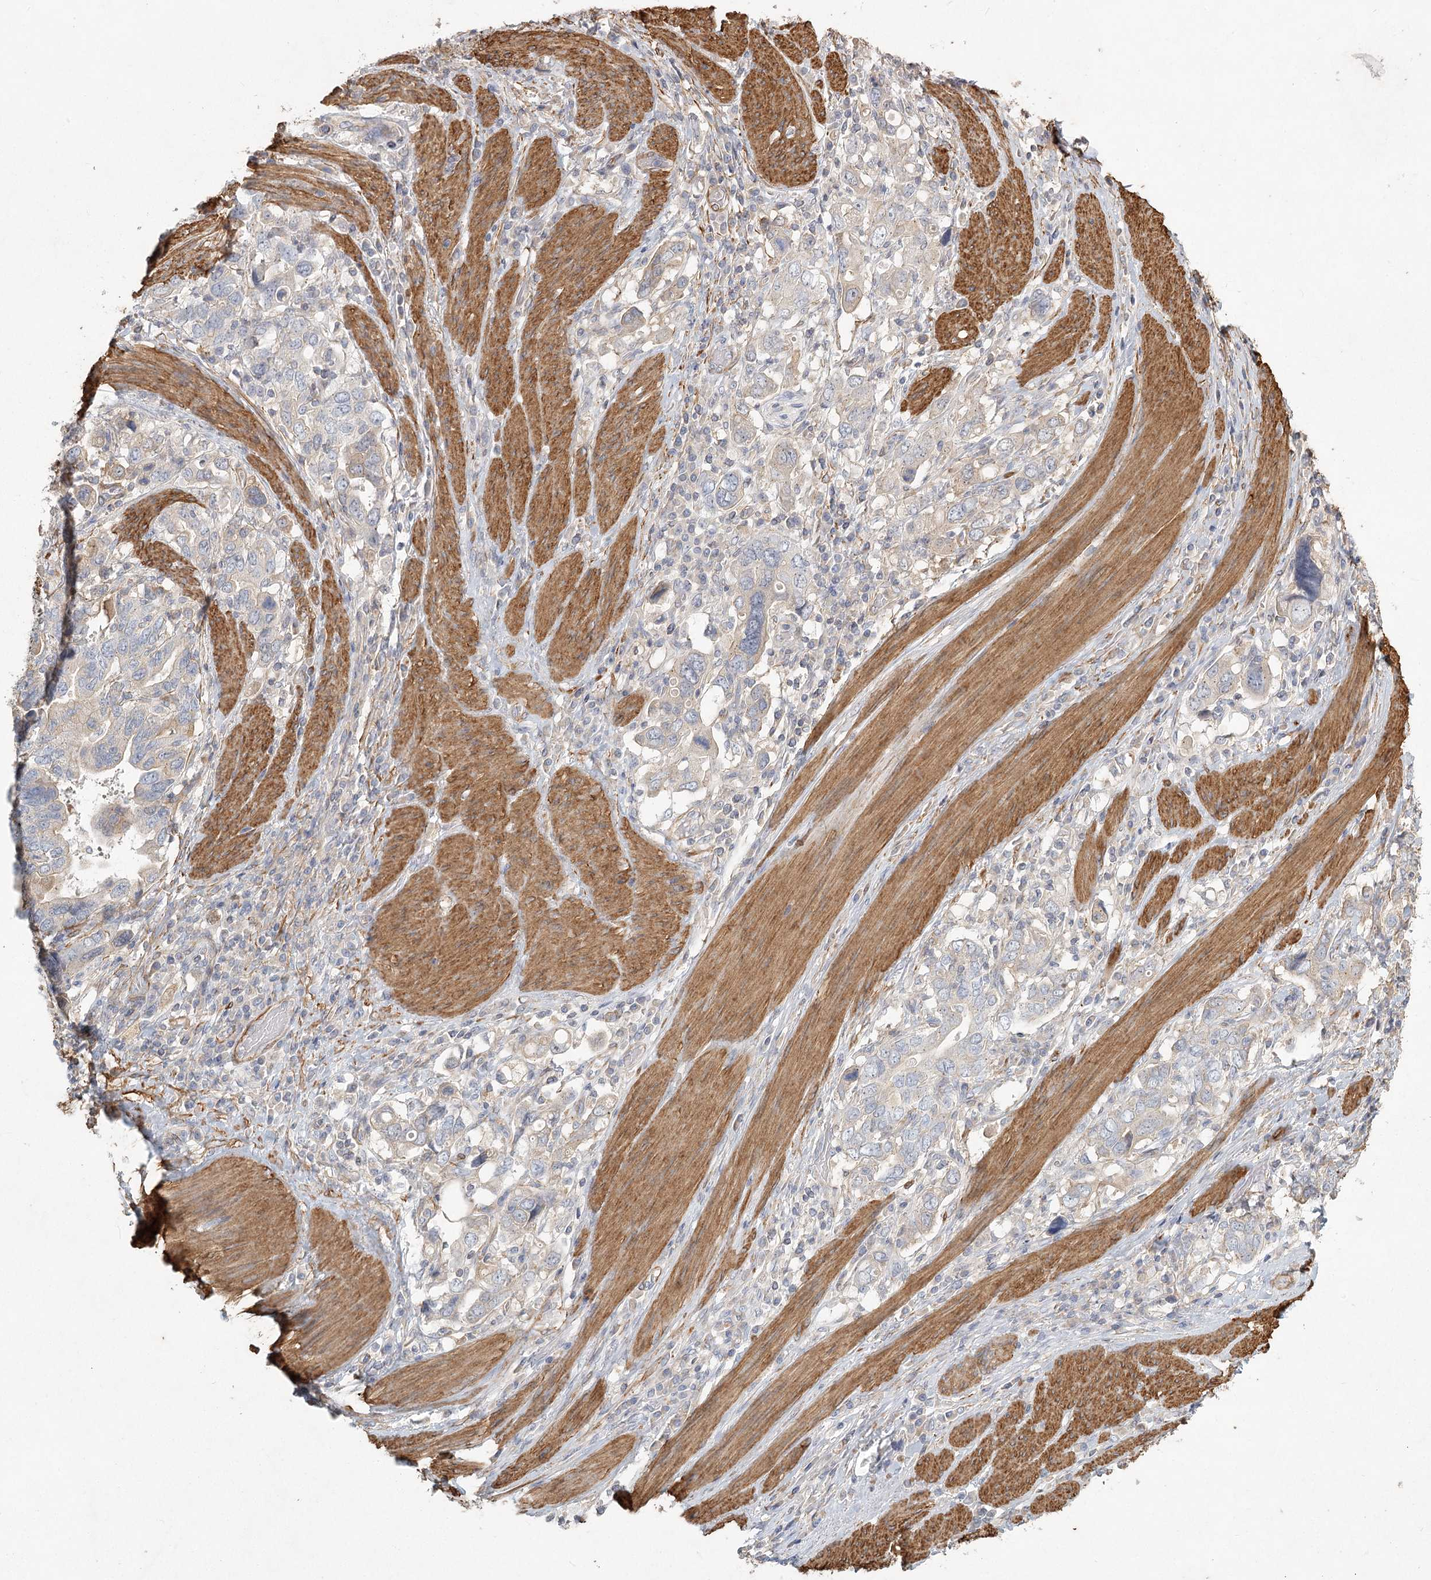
{"staining": {"intensity": "weak", "quantity": "<25%", "location": "cytoplasmic/membranous"}, "tissue": "stomach cancer", "cell_type": "Tumor cells", "image_type": "cancer", "snomed": [{"axis": "morphology", "description": "Adenocarcinoma, NOS"}, {"axis": "topography", "description": "Stomach, upper"}], "caption": "Immunohistochemical staining of stomach cancer (adenocarcinoma) demonstrates no significant staining in tumor cells.", "gene": "INPP4B", "patient": {"sex": "male", "age": 62}}